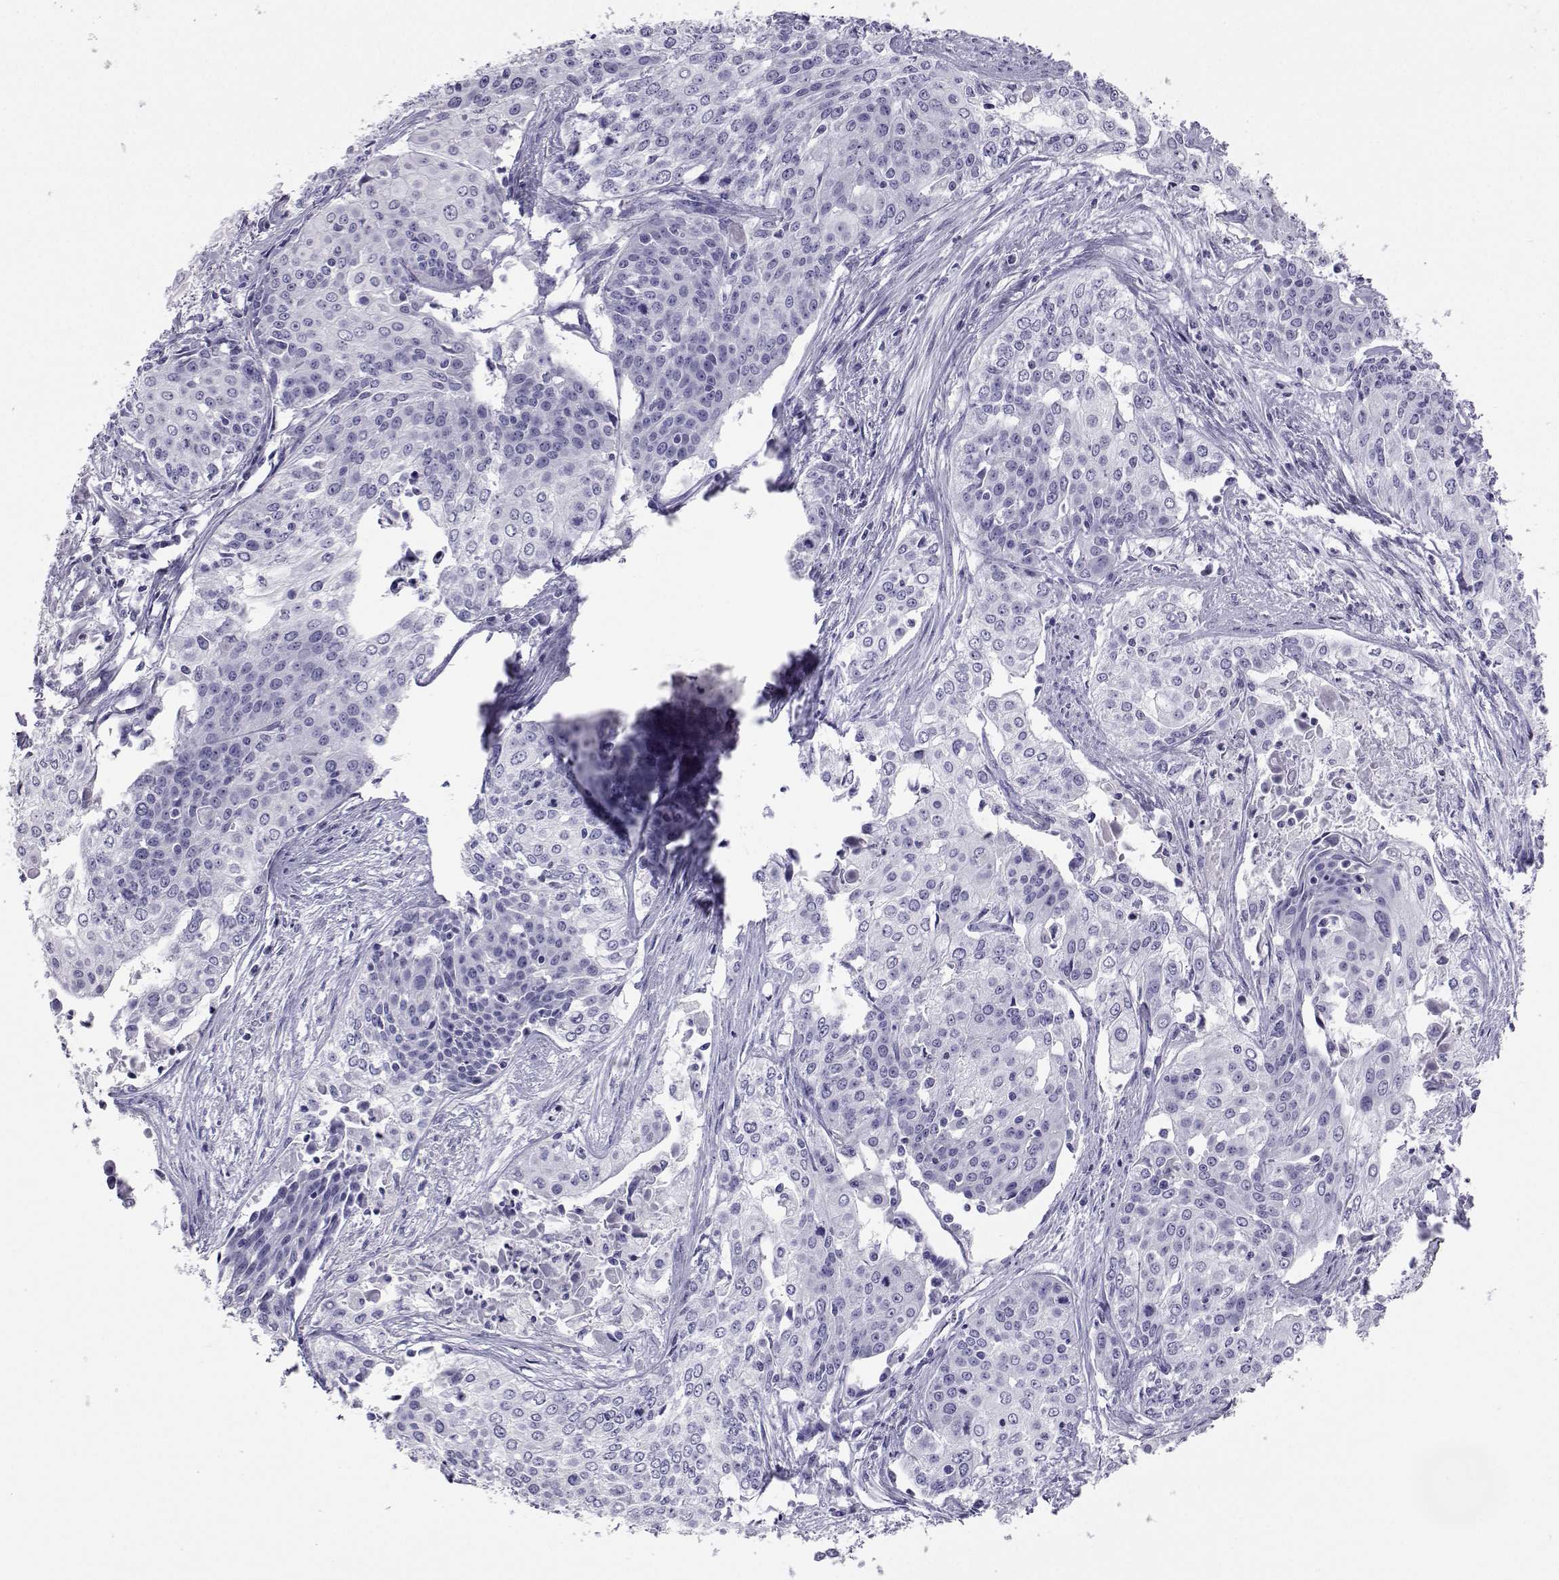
{"staining": {"intensity": "negative", "quantity": "none", "location": "none"}, "tissue": "cervical cancer", "cell_type": "Tumor cells", "image_type": "cancer", "snomed": [{"axis": "morphology", "description": "Squamous cell carcinoma, NOS"}, {"axis": "topography", "description": "Cervix"}], "caption": "IHC photomicrograph of human squamous cell carcinoma (cervical) stained for a protein (brown), which reveals no positivity in tumor cells.", "gene": "PLIN4", "patient": {"sex": "female", "age": 39}}